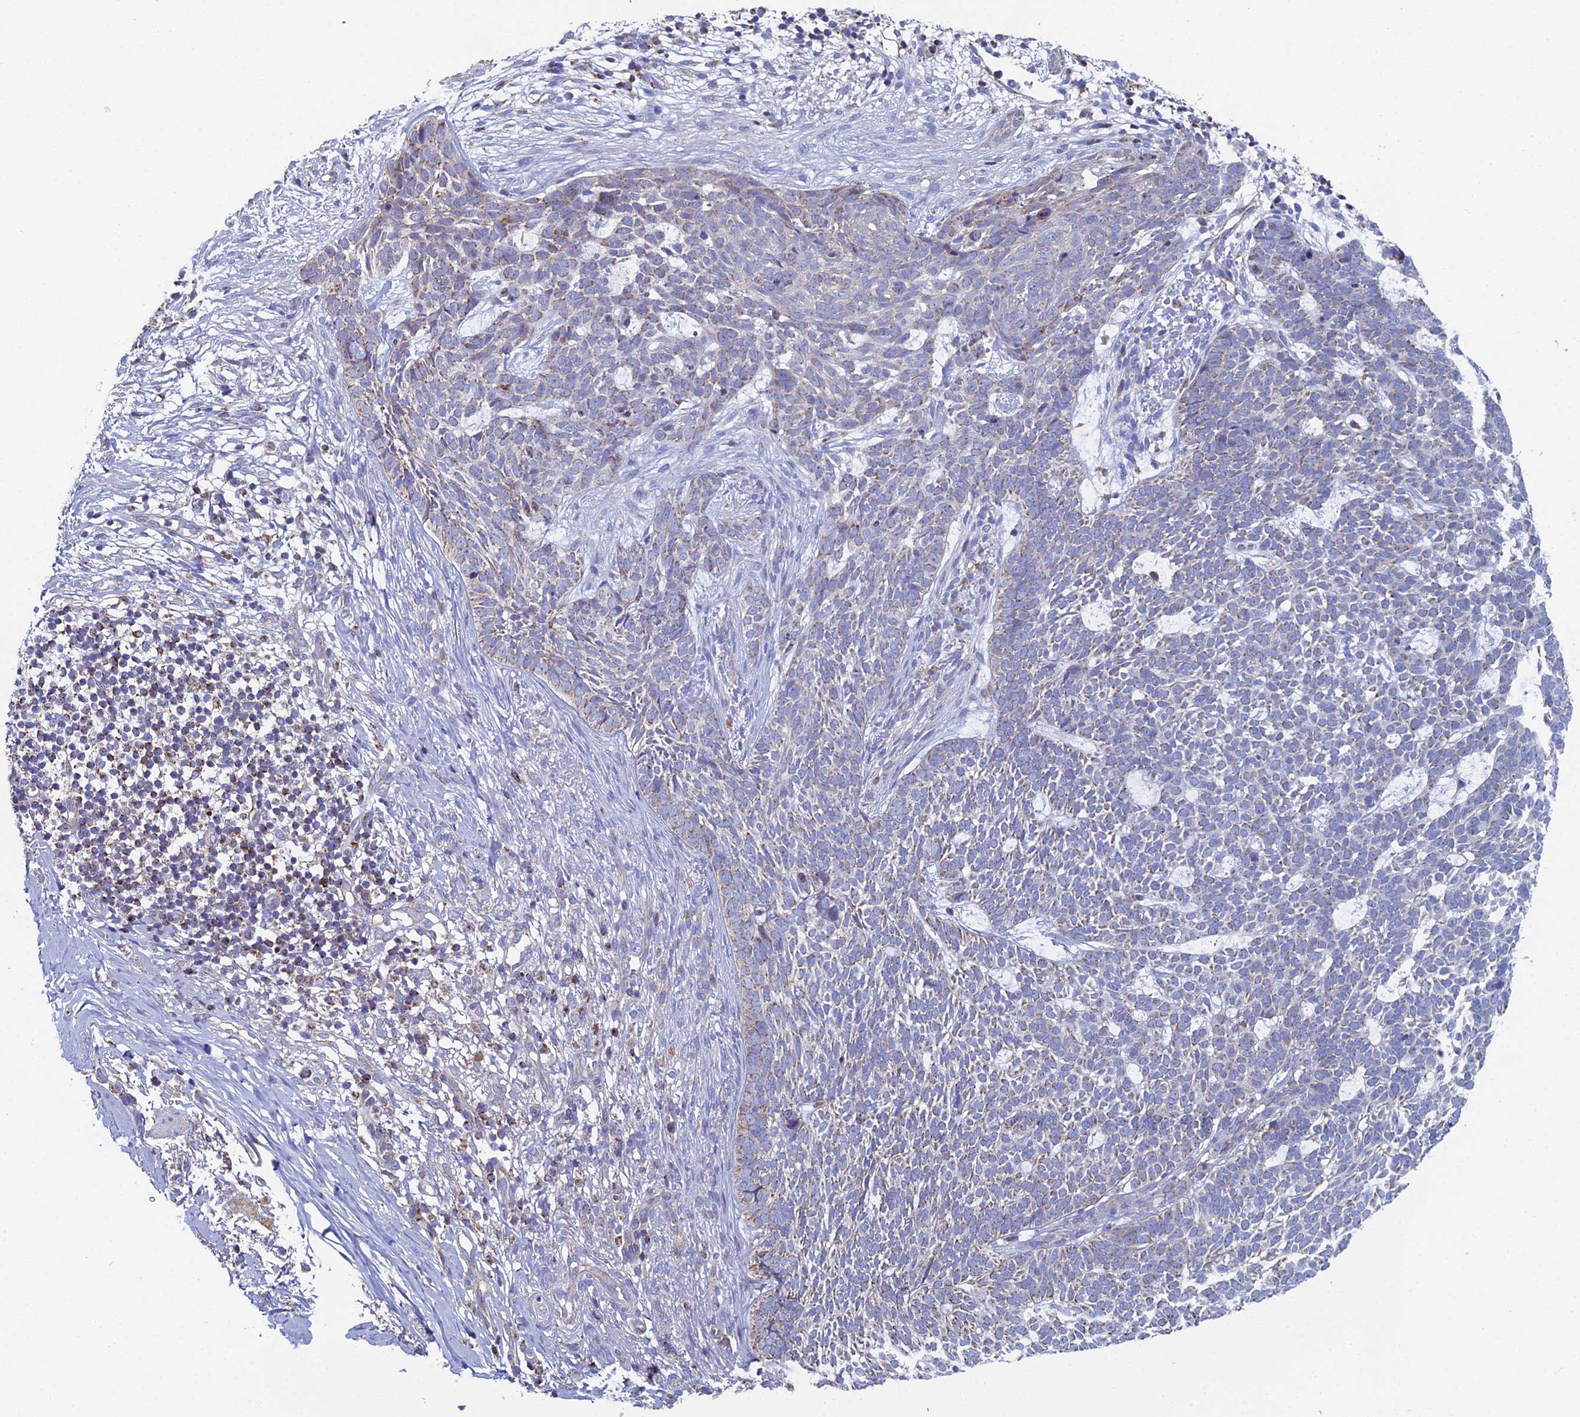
{"staining": {"intensity": "weak", "quantity": "25%-75%", "location": "cytoplasmic/membranous"}, "tissue": "skin cancer", "cell_type": "Tumor cells", "image_type": "cancer", "snomed": [{"axis": "morphology", "description": "Basal cell carcinoma"}, {"axis": "topography", "description": "Skin"}], "caption": "High-power microscopy captured an IHC micrograph of skin cancer (basal cell carcinoma), revealing weak cytoplasmic/membranous staining in approximately 25%-75% of tumor cells.", "gene": "SPOCK2", "patient": {"sex": "female", "age": 78}}